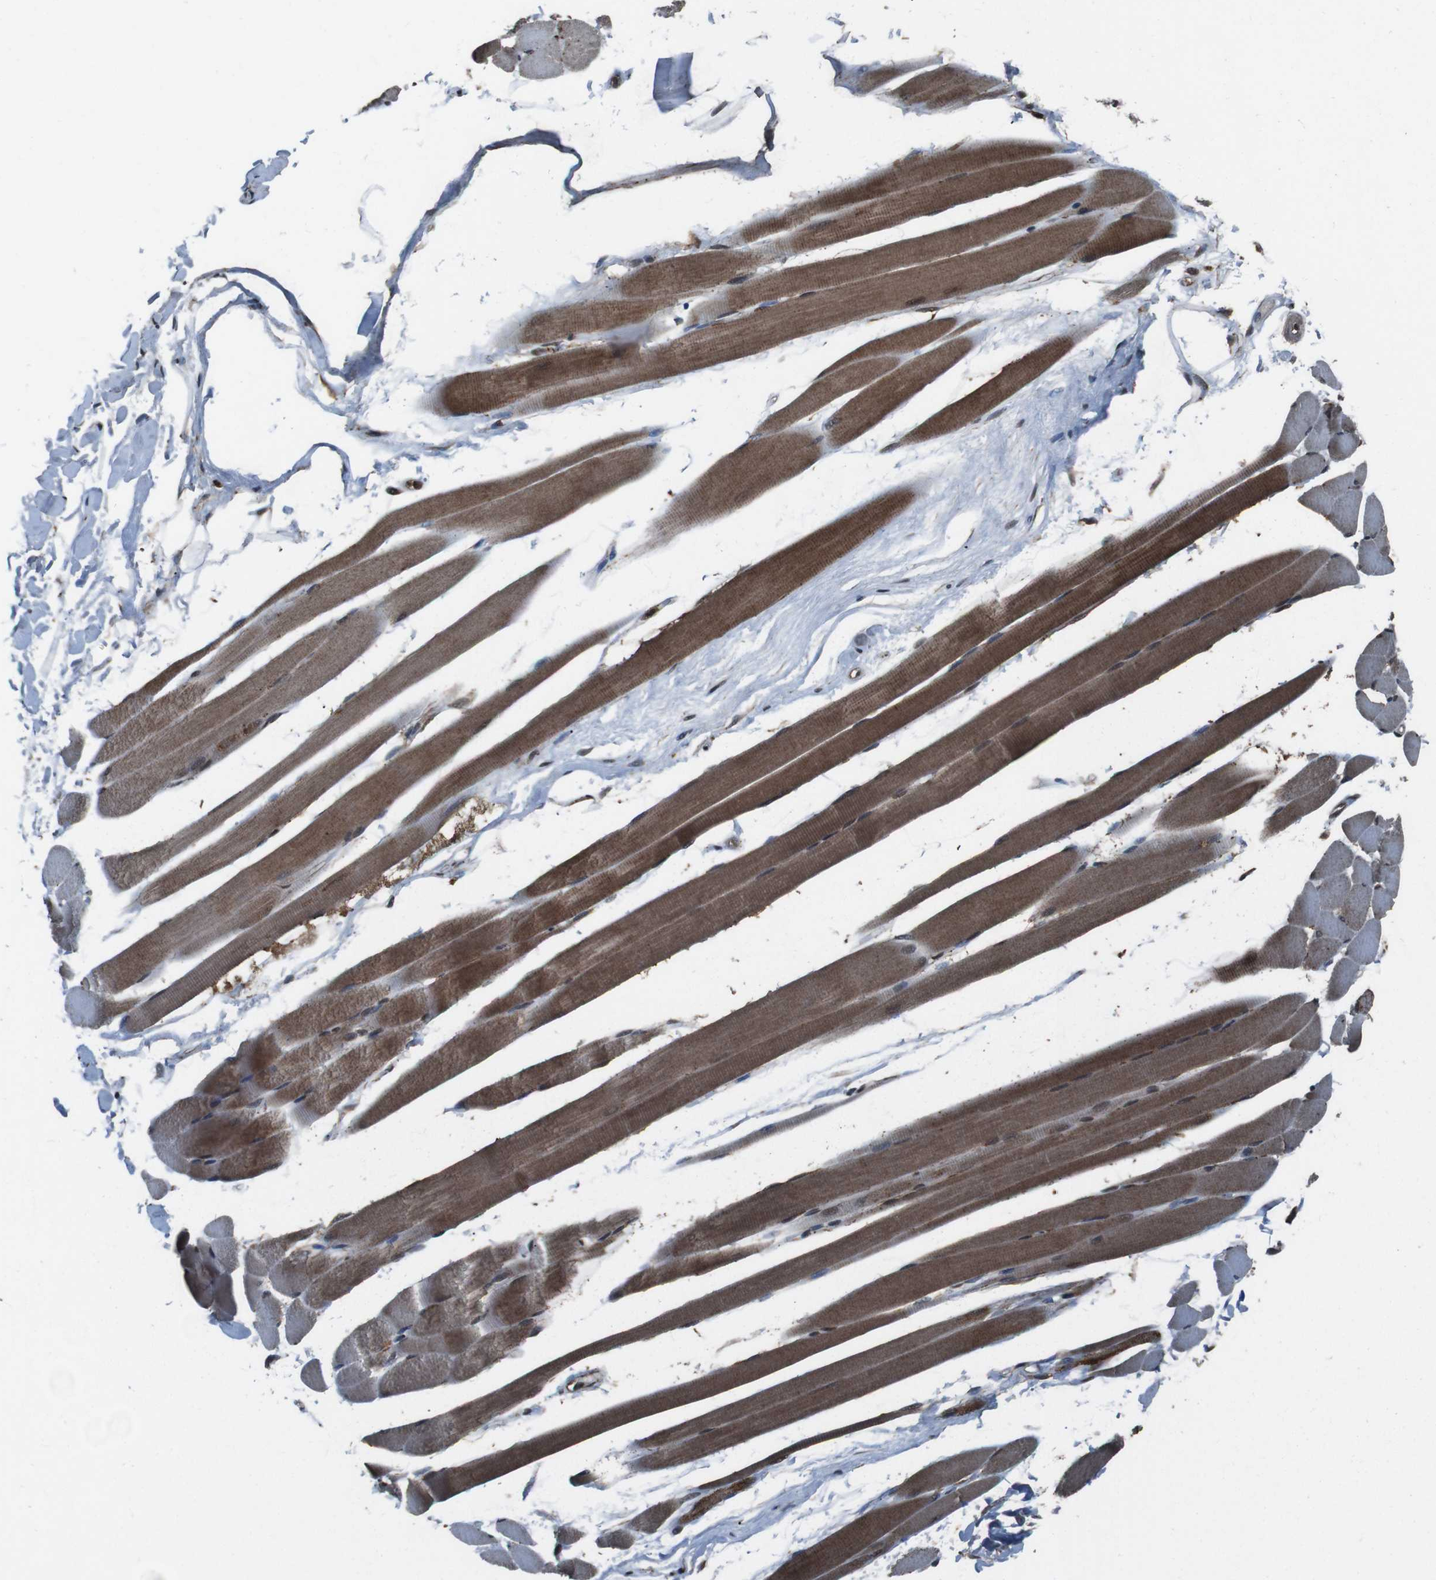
{"staining": {"intensity": "moderate", "quantity": ">75%", "location": "cytoplasmic/membranous,nuclear"}, "tissue": "skeletal muscle", "cell_type": "Myocytes", "image_type": "normal", "snomed": [{"axis": "morphology", "description": "Normal tissue, NOS"}, {"axis": "topography", "description": "Skeletal muscle"}, {"axis": "topography", "description": "Peripheral nerve tissue"}], "caption": "Protein staining by IHC exhibits moderate cytoplasmic/membranous,nuclear expression in approximately >75% of myocytes in unremarkable skeletal muscle. Using DAB (brown) and hematoxylin (blue) stains, captured at high magnification using brightfield microscopy.", "gene": "NR4A2", "patient": {"sex": "female", "age": 84}}